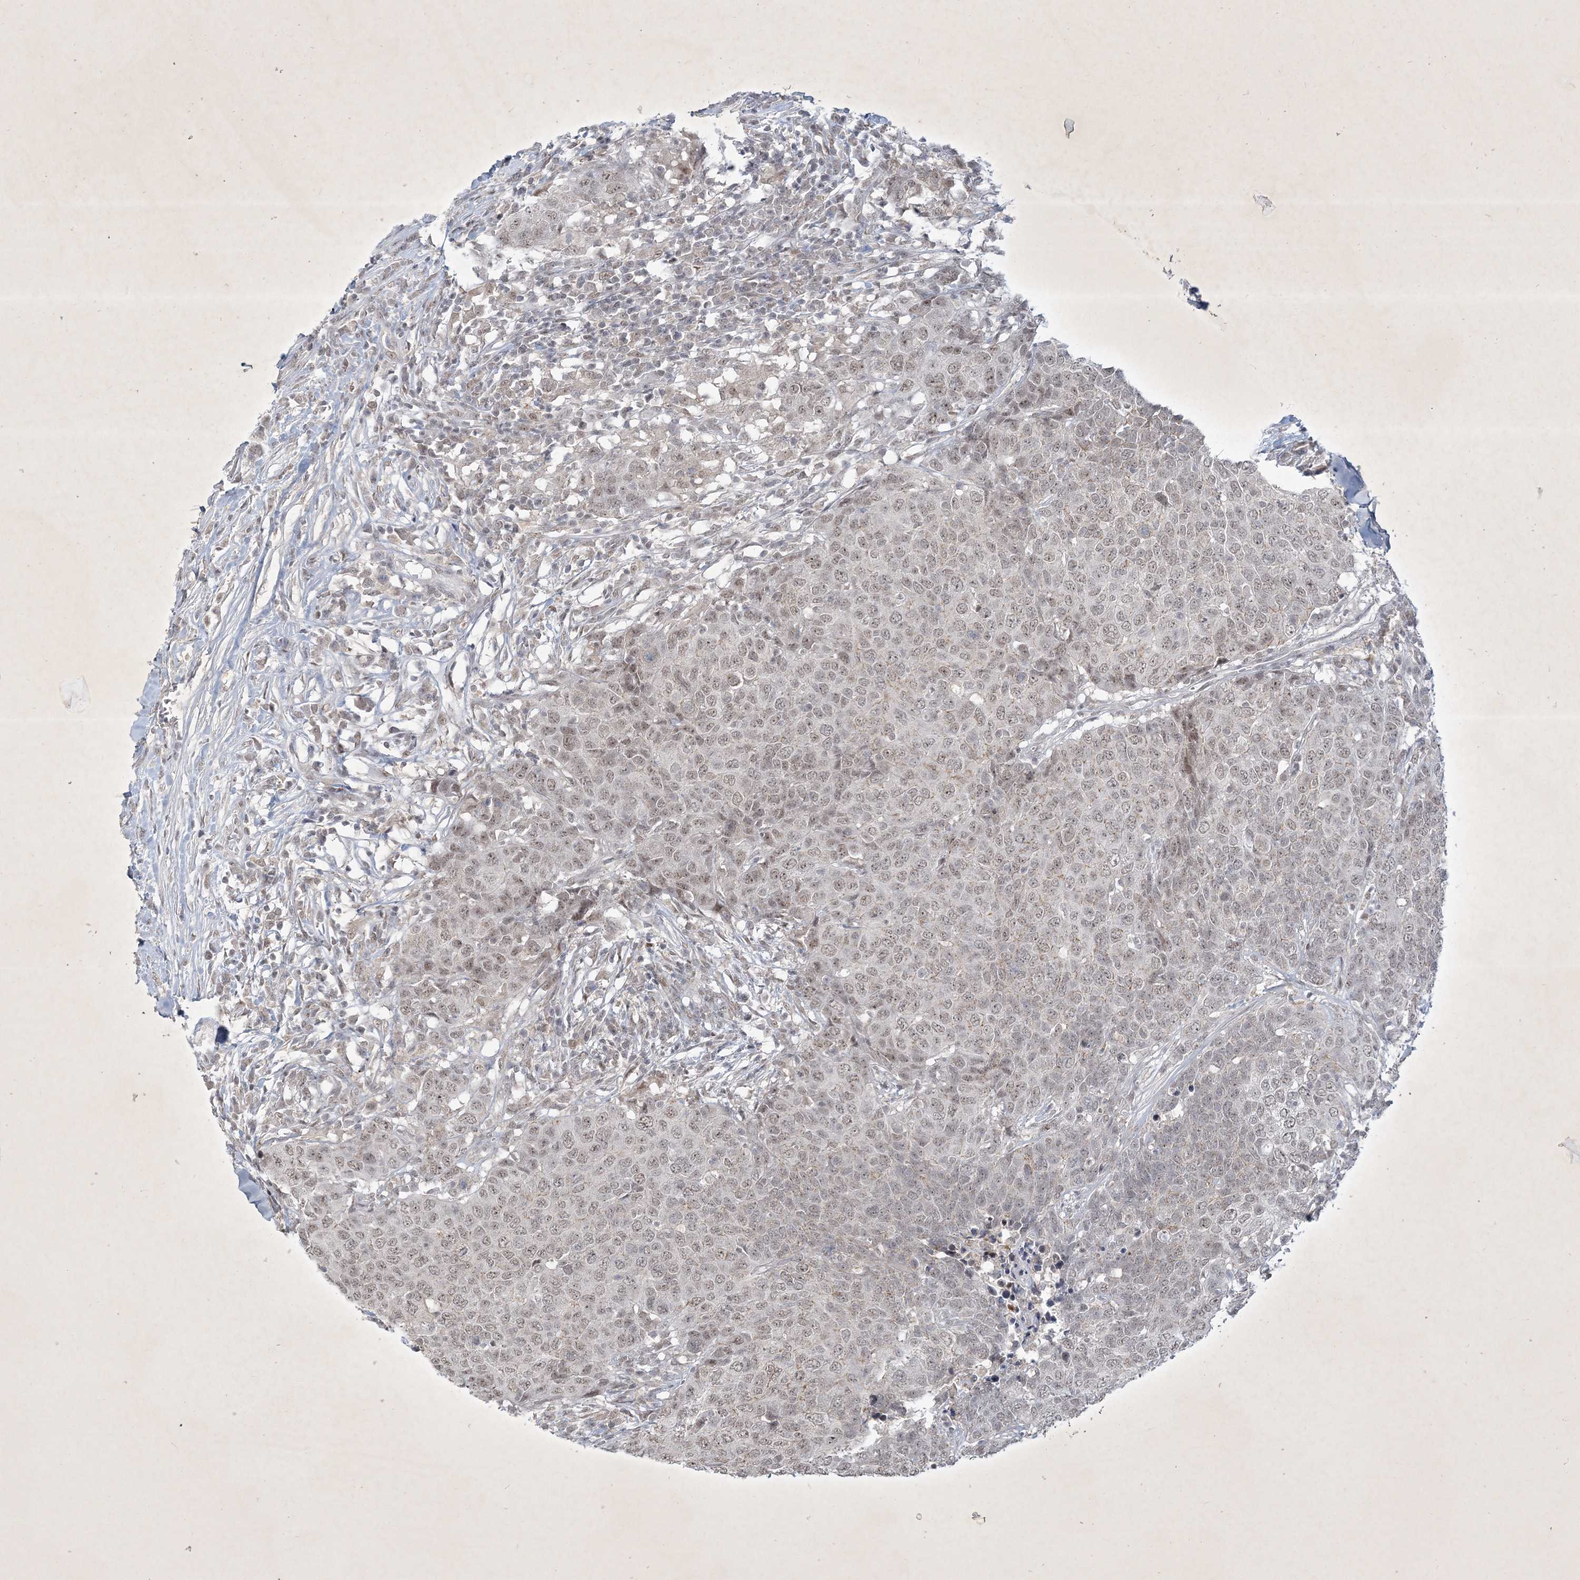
{"staining": {"intensity": "weak", "quantity": "<25%", "location": "nuclear"}, "tissue": "head and neck cancer", "cell_type": "Tumor cells", "image_type": "cancer", "snomed": [{"axis": "morphology", "description": "Squamous cell carcinoma, NOS"}, {"axis": "topography", "description": "Head-Neck"}], "caption": "Immunohistochemistry micrograph of head and neck cancer (squamous cell carcinoma) stained for a protein (brown), which reveals no positivity in tumor cells.", "gene": "ZBTB9", "patient": {"sex": "male", "age": 66}}